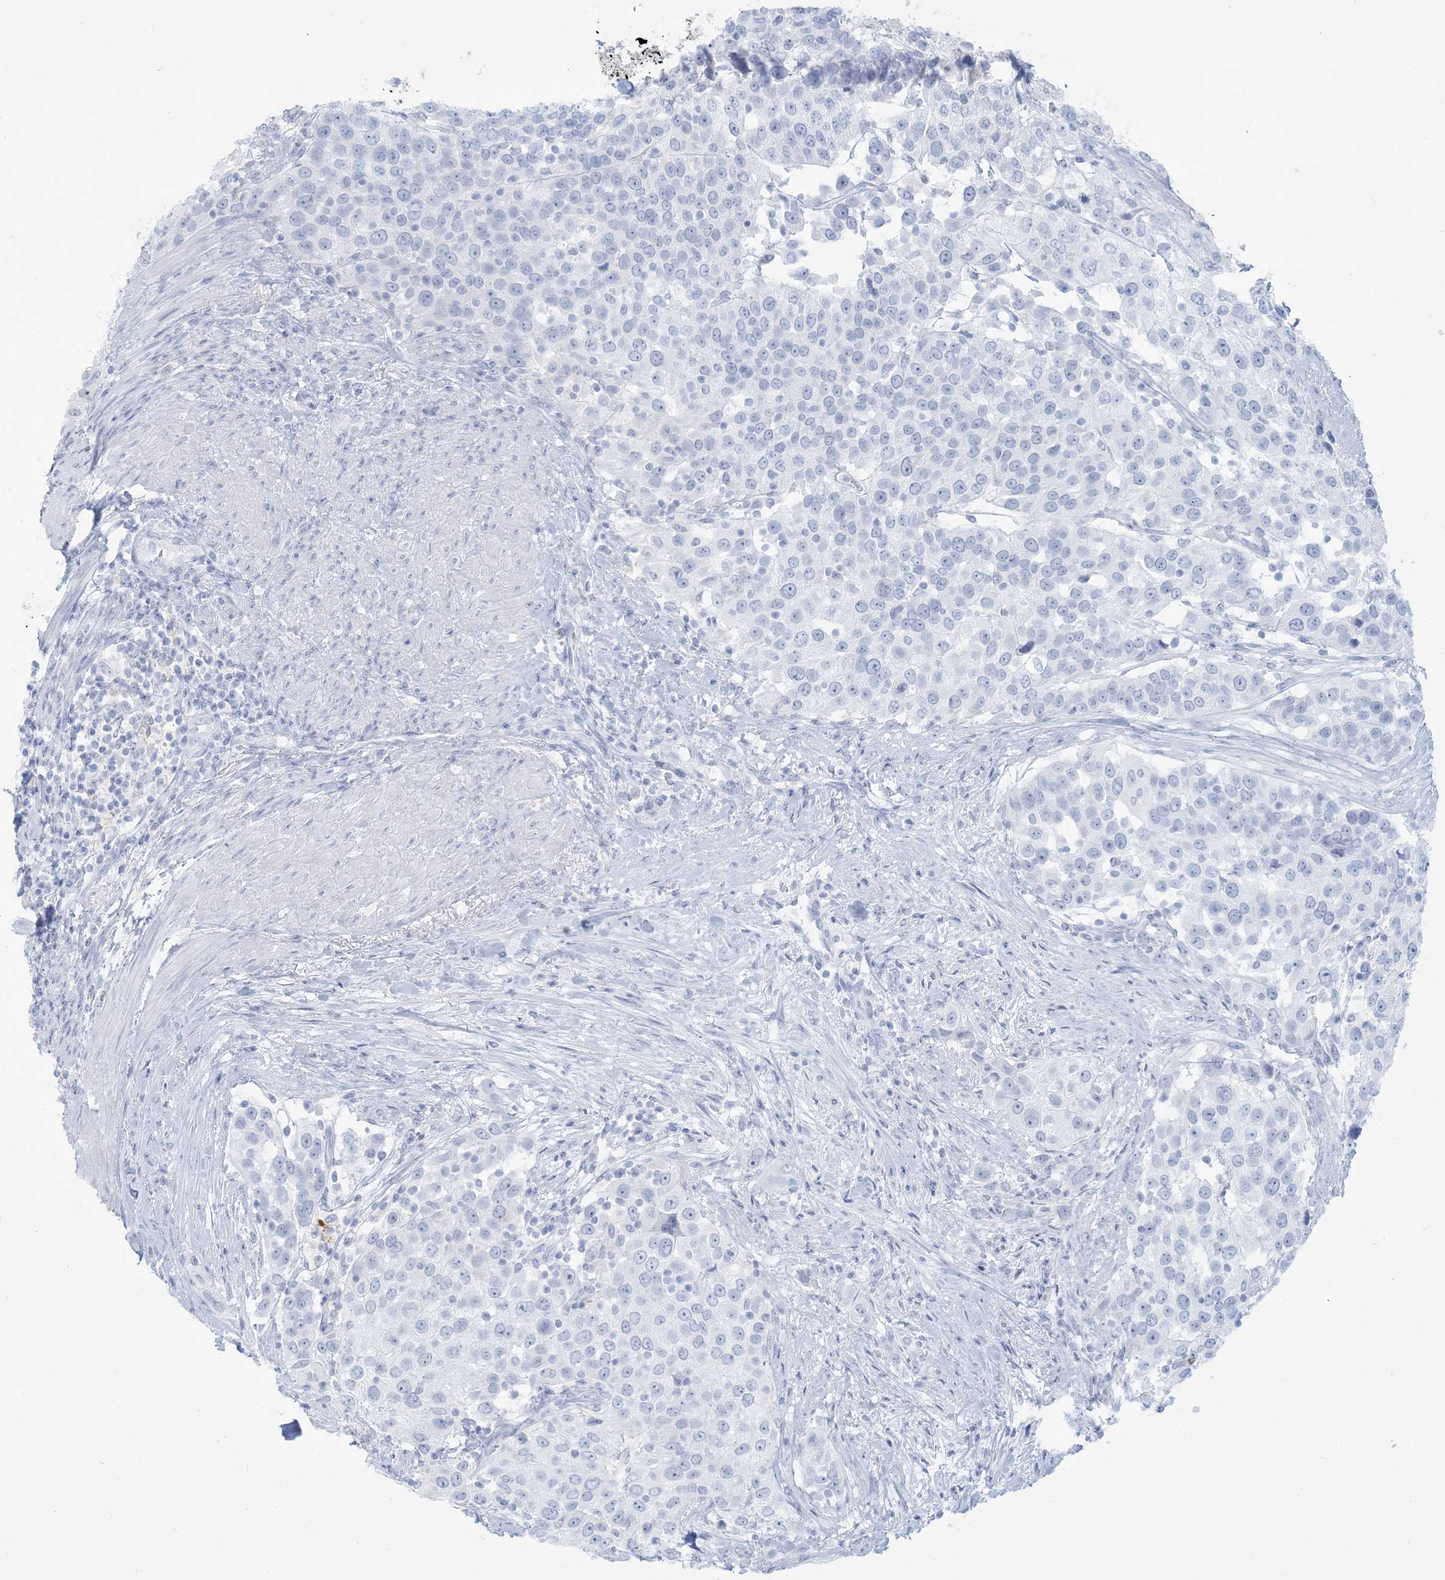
{"staining": {"intensity": "negative", "quantity": "none", "location": "none"}, "tissue": "urothelial cancer", "cell_type": "Tumor cells", "image_type": "cancer", "snomed": [{"axis": "morphology", "description": "Urothelial carcinoma, High grade"}, {"axis": "topography", "description": "Urinary bladder"}], "caption": "A histopathology image of human urothelial cancer is negative for staining in tumor cells. (Immunohistochemistry, brightfield microscopy, high magnification).", "gene": "HLA-DRB1", "patient": {"sex": "female", "age": 80}}